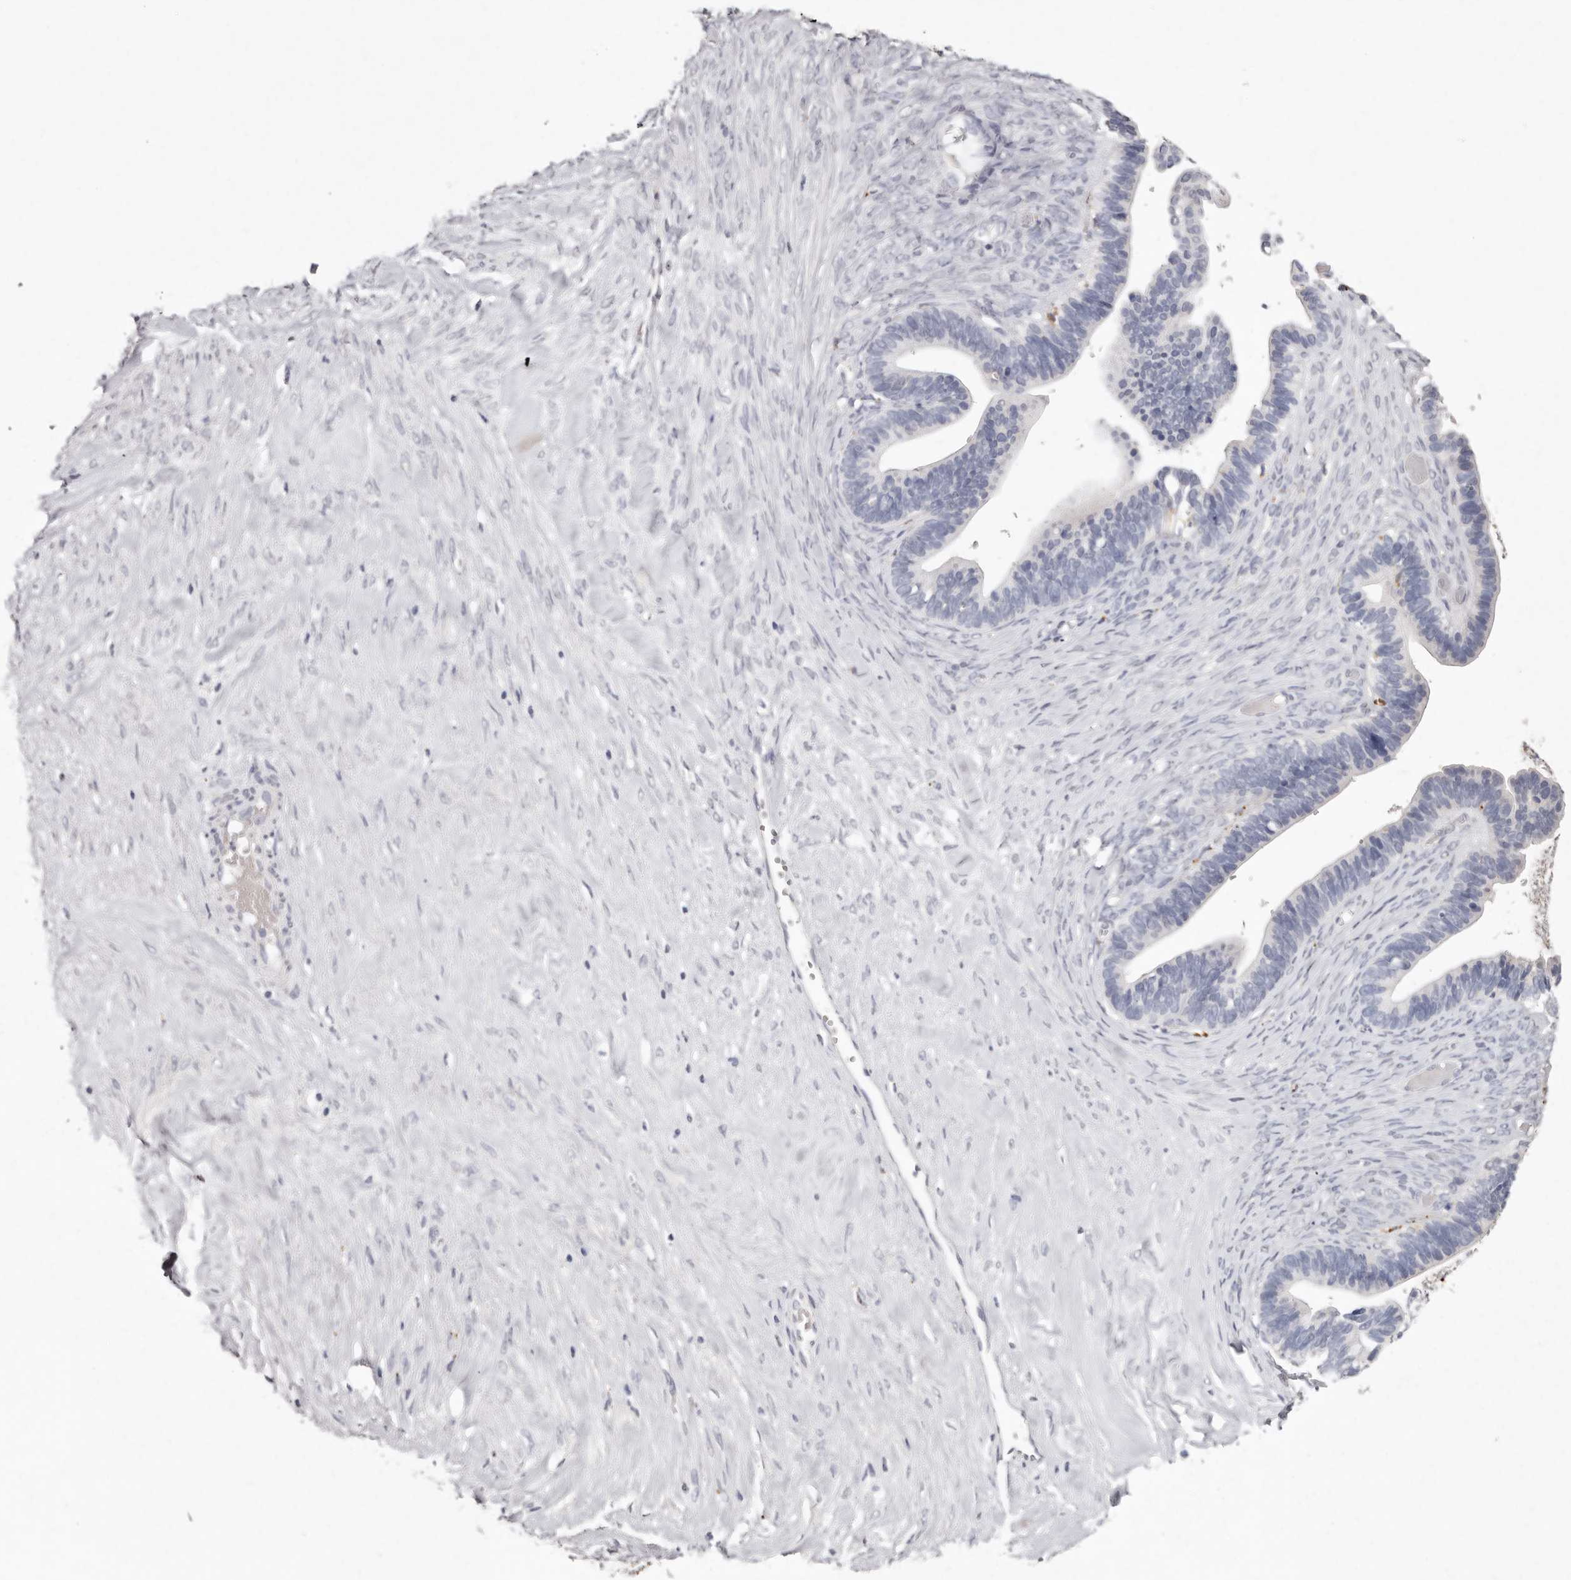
{"staining": {"intensity": "negative", "quantity": "none", "location": "none"}, "tissue": "ovarian cancer", "cell_type": "Tumor cells", "image_type": "cancer", "snomed": [{"axis": "morphology", "description": "Cystadenocarcinoma, serous, NOS"}, {"axis": "topography", "description": "Ovary"}], "caption": "This is a micrograph of immunohistochemistry staining of serous cystadenocarcinoma (ovarian), which shows no staining in tumor cells. (DAB immunohistochemistry (IHC) visualized using brightfield microscopy, high magnification).", "gene": "FAM185A", "patient": {"sex": "female", "age": 56}}